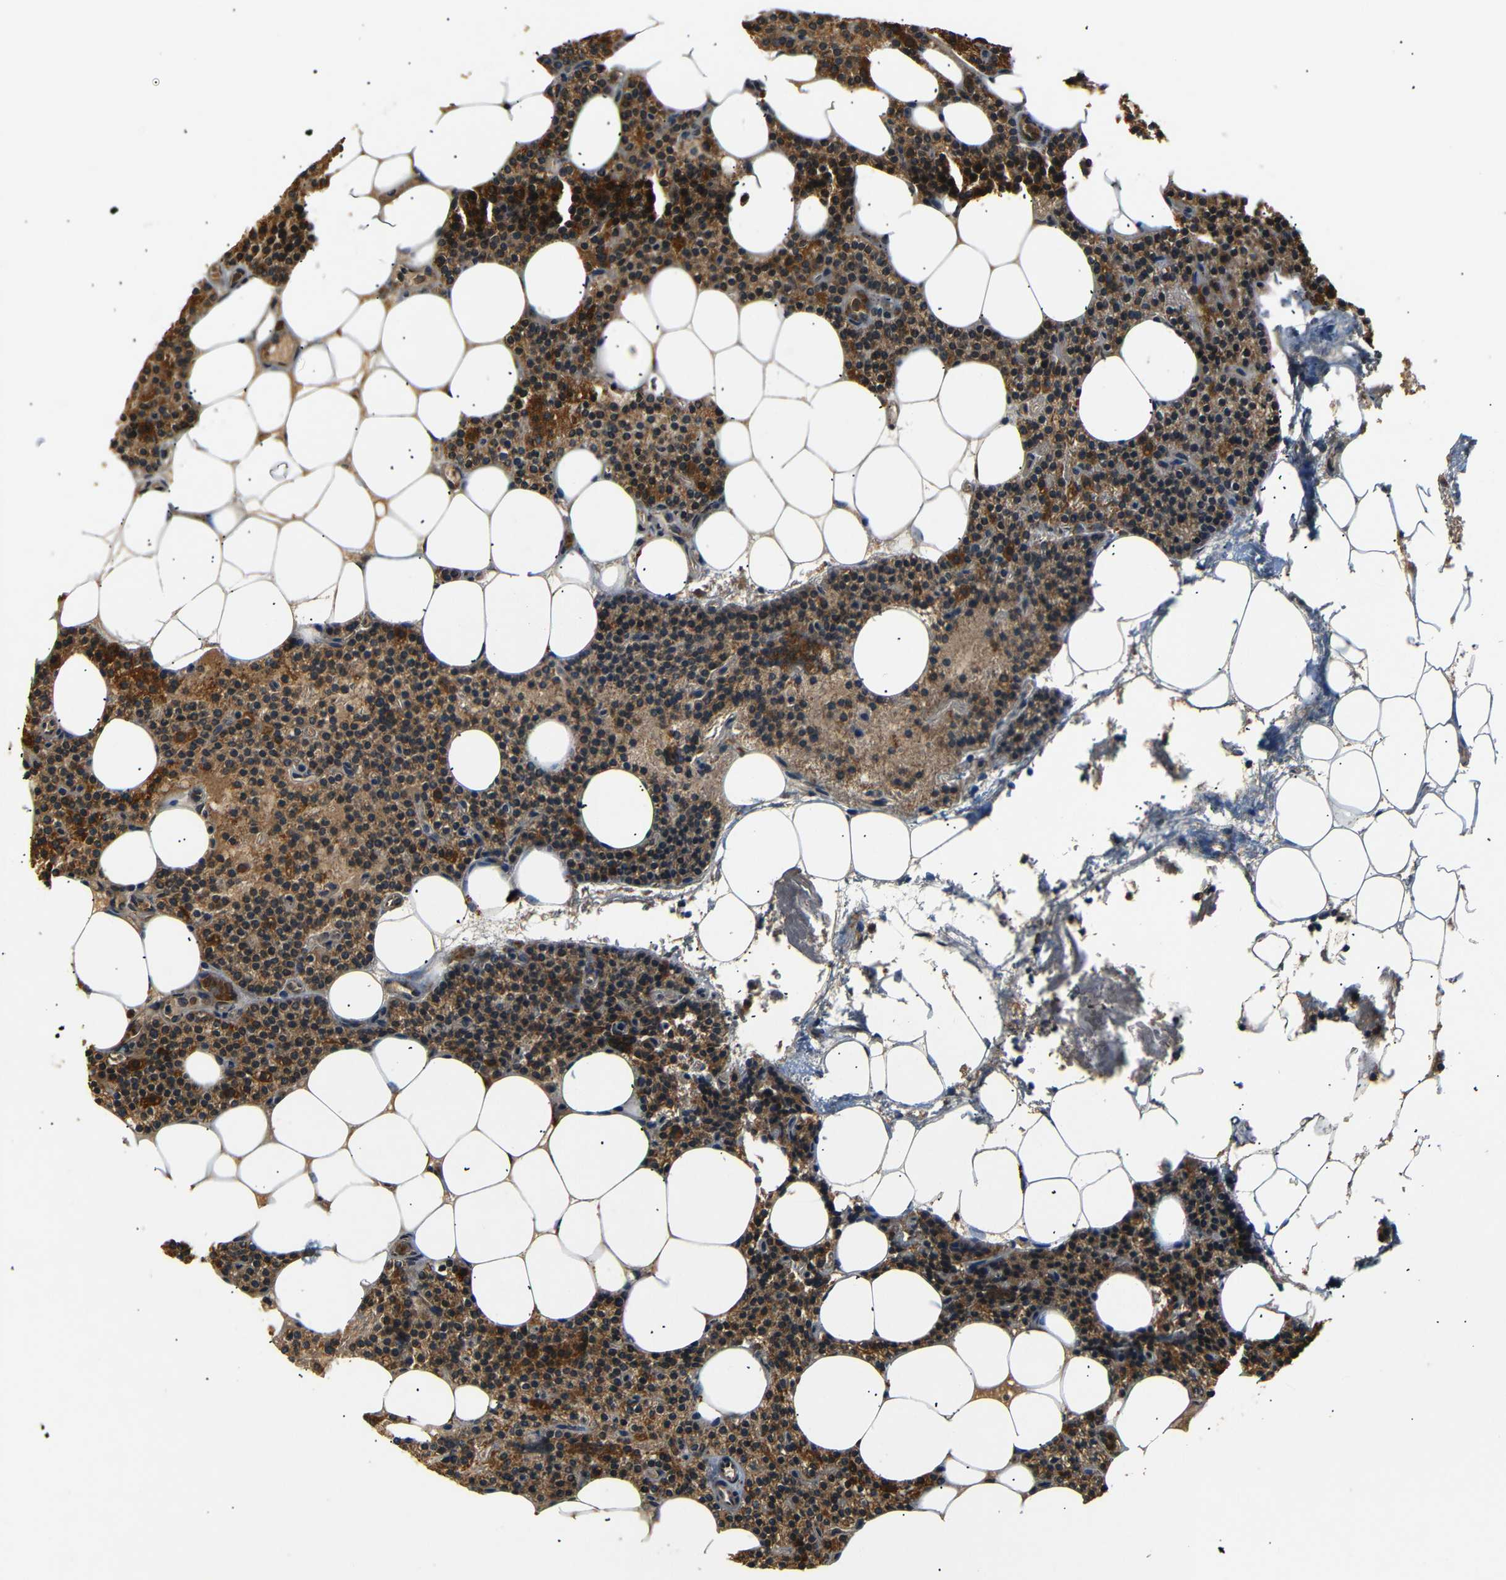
{"staining": {"intensity": "strong", "quantity": ">75%", "location": "cytoplasmic/membranous"}, "tissue": "parathyroid gland", "cell_type": "Glandular cells", "image_type": "normal", "snomed": [{"axis": "morphology", "description": "Normal tissue, NOS"}, {"axis": "morphology", "description": "Adenoma, NOS"}, {"axis": "topography", "description": "Parathyroid gland"}], "caption": "Immunohistochemical staining of normal parathyroid gland reveals high levels of strong cytoplasmic/membranous positivity in about >75% of glandular cells. (Brightfield microscopy of DAB IHC at high magnification).", "gene": "TANK", "patient": {"sex": "female", "age": 51}}